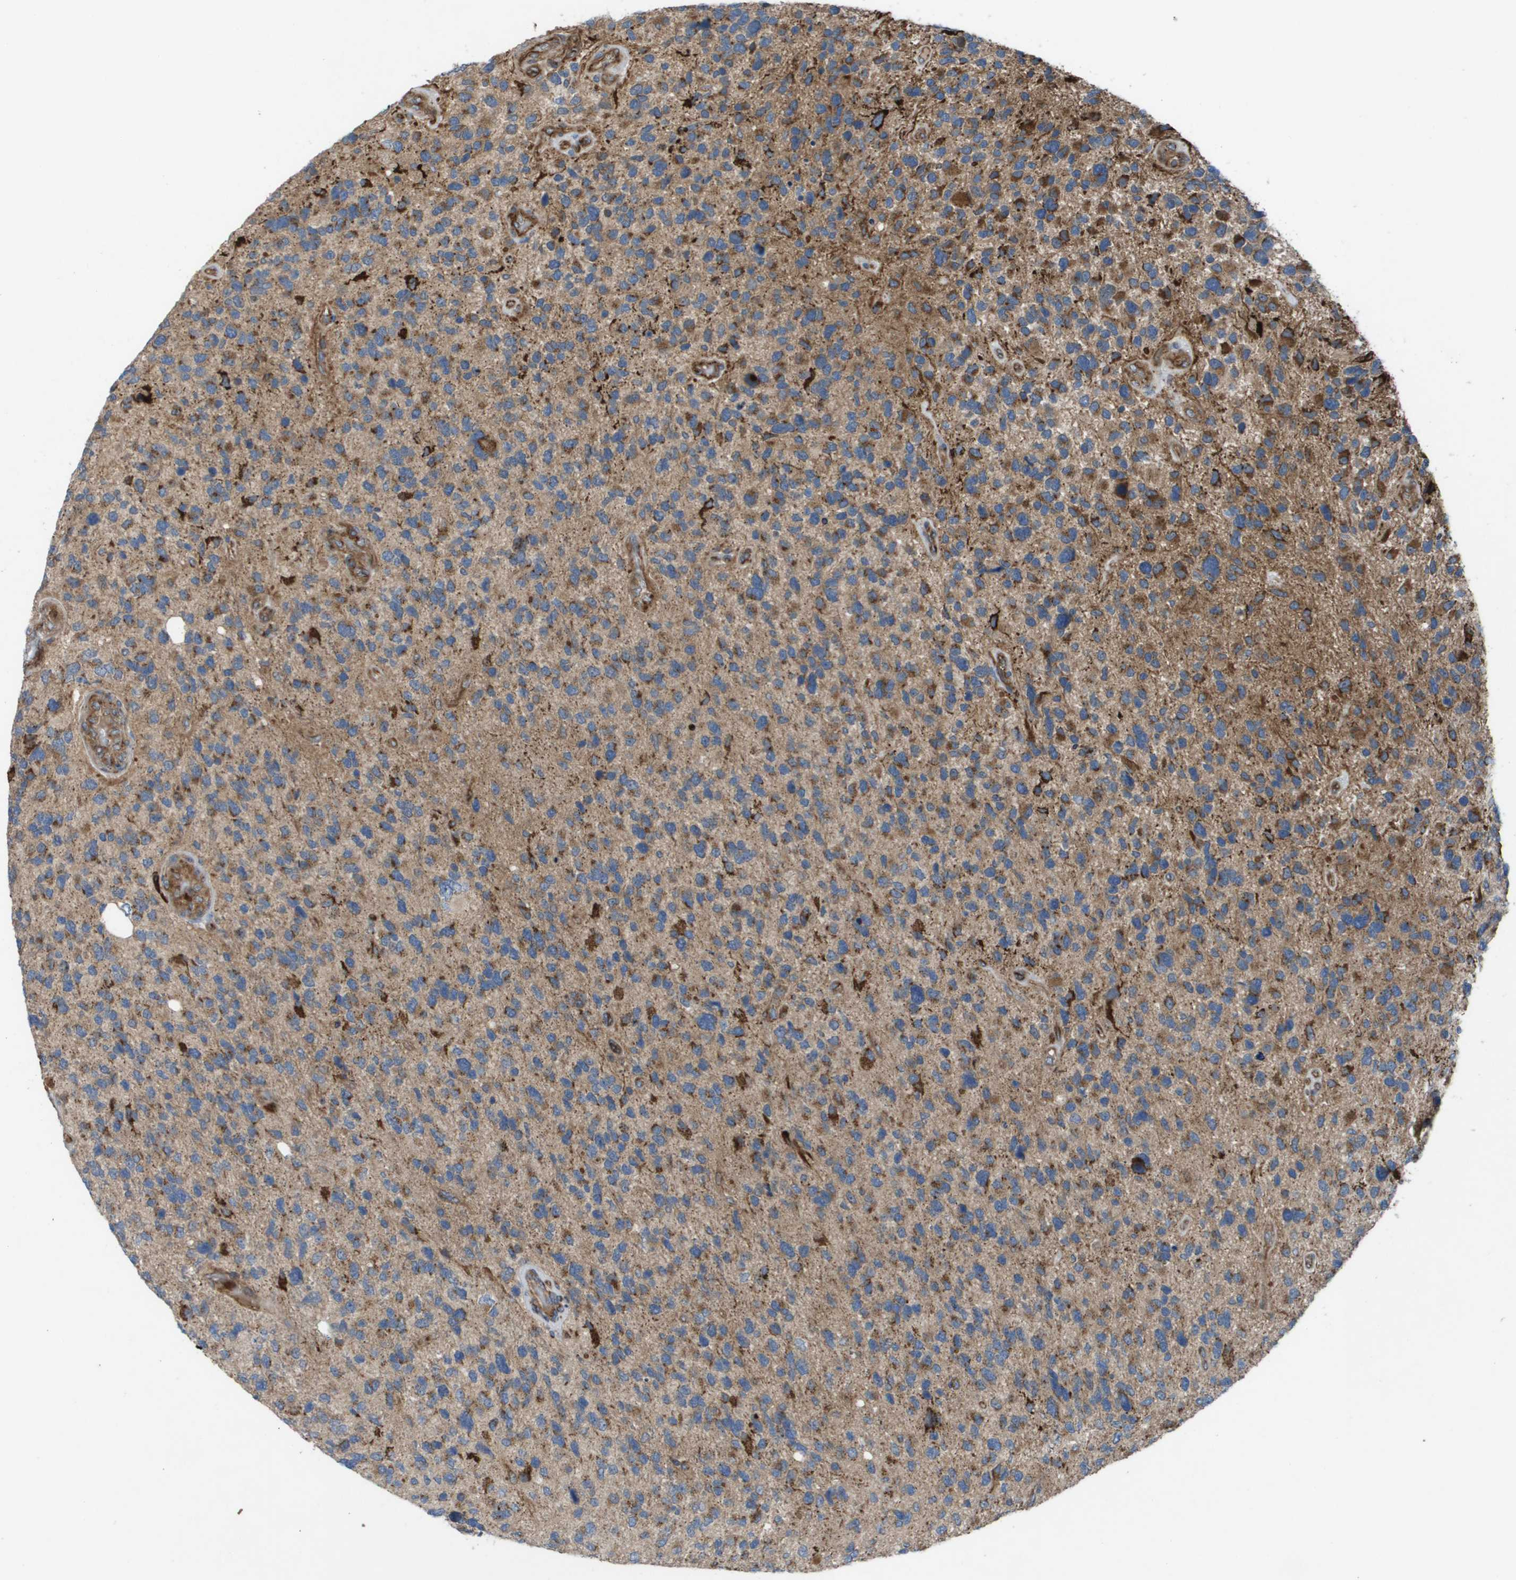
{"staining": {"intensity": "moderate", "quantity": ">75%", "location": "cytoplasmic/membranous"}, "tissue": "glioma", "cell_type": "Tumor cells", "image_type": "cancer", "snomed": [{"axis": "morphology", "description": "Glioma, malignant, High grade"}, {"axis": "topography", "description": "Brain"}], "caption": "Approximately >75% of tumor cells in malignant high-grade glioma display moderate cytoplasmic/membranous protein positivity as visualized by brown immunohistochemical staining.", "gene": "SLC6A9", "patient": {"sex": "female", "age": 58}}